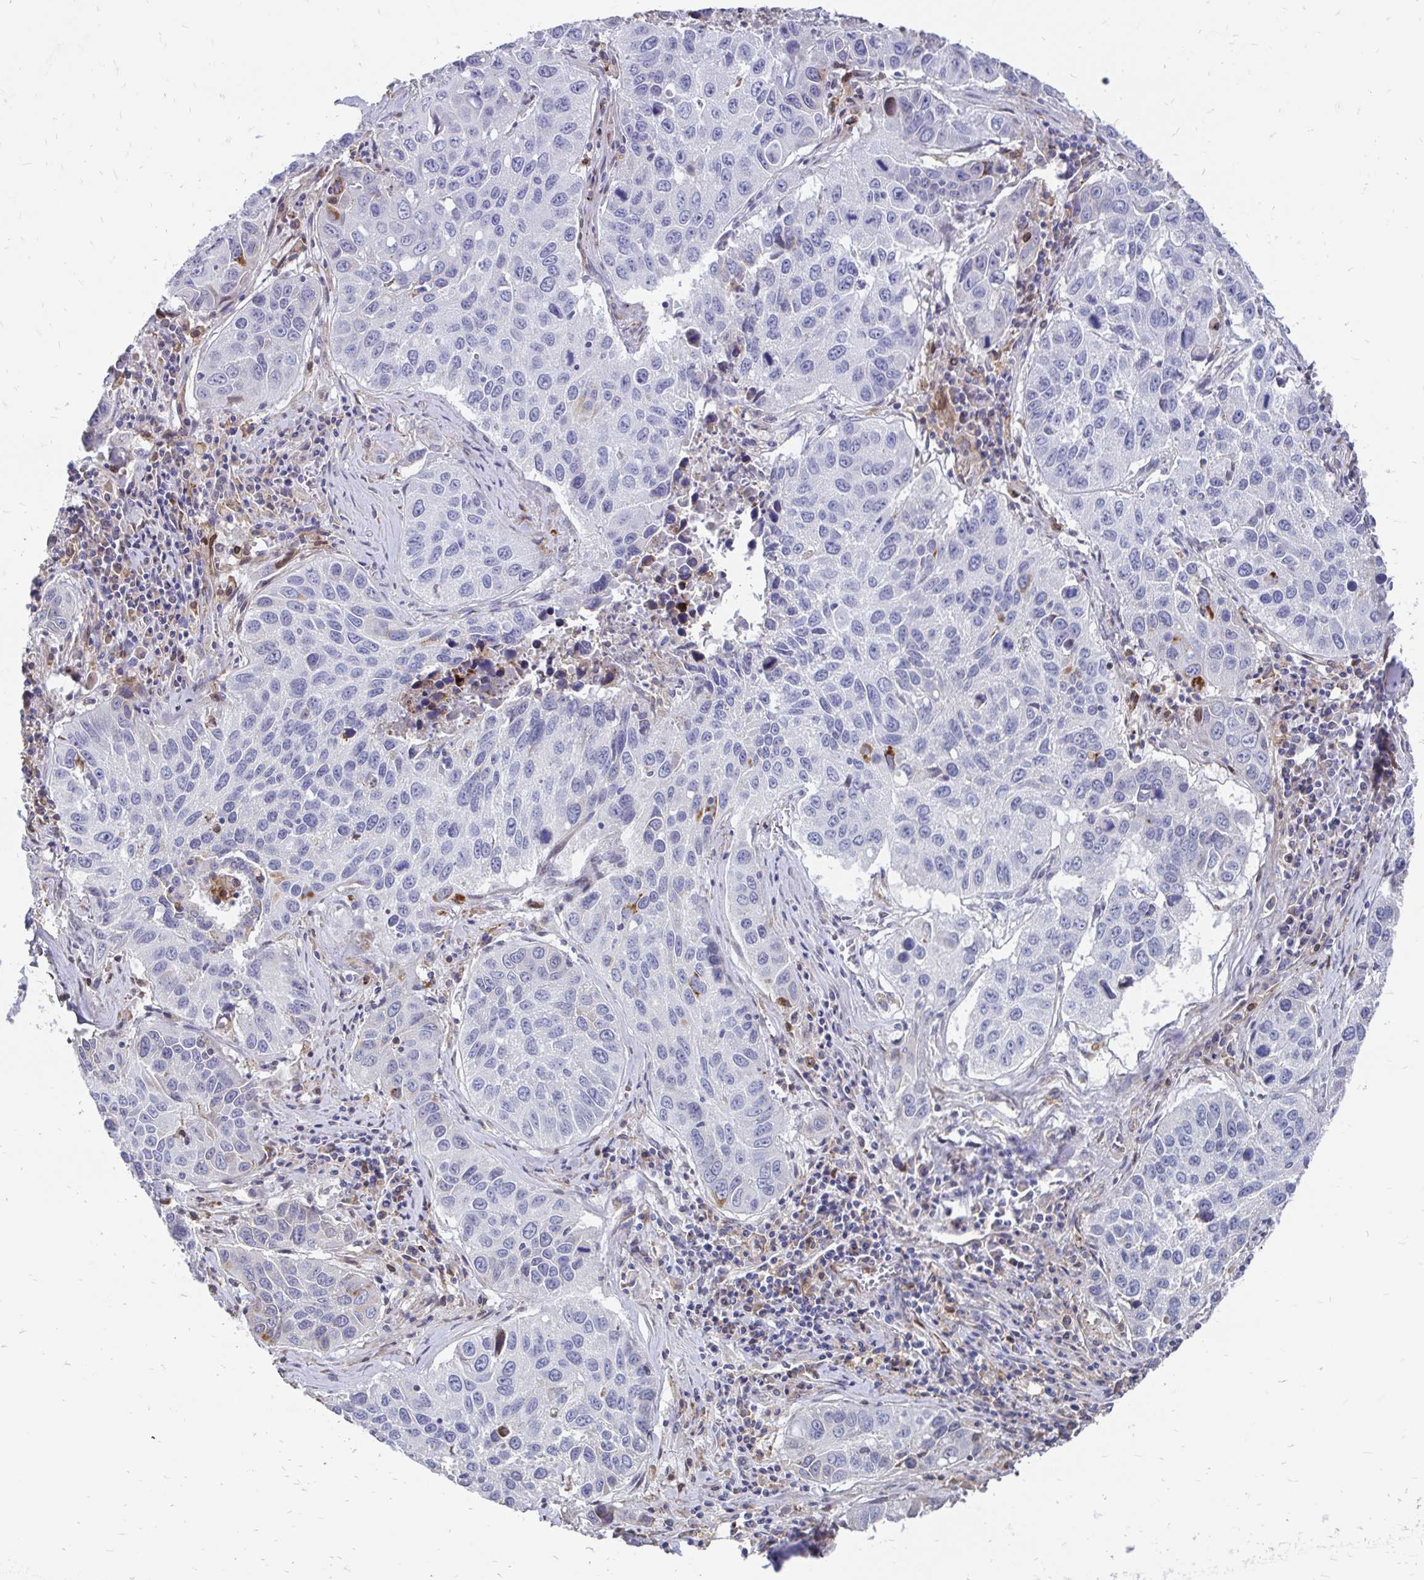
{"staining": {"intensity": "negative", "quantity": "none", "location": "none"}, "tissue": "lung cancer", "cell_type": "Tumor cells", "image_type": "cancer", "snomed": [{"axis": "morphology", "description": "Squamous cell carcinoma, NOS"}, {"axis": "topography", "description": "Lung"}], "caption": "There is no significant staining in tumor cells of squamous cell carcinoma (lung).", "gene": "CDKL1", "patient": {"sex": "female", "age": 61}}